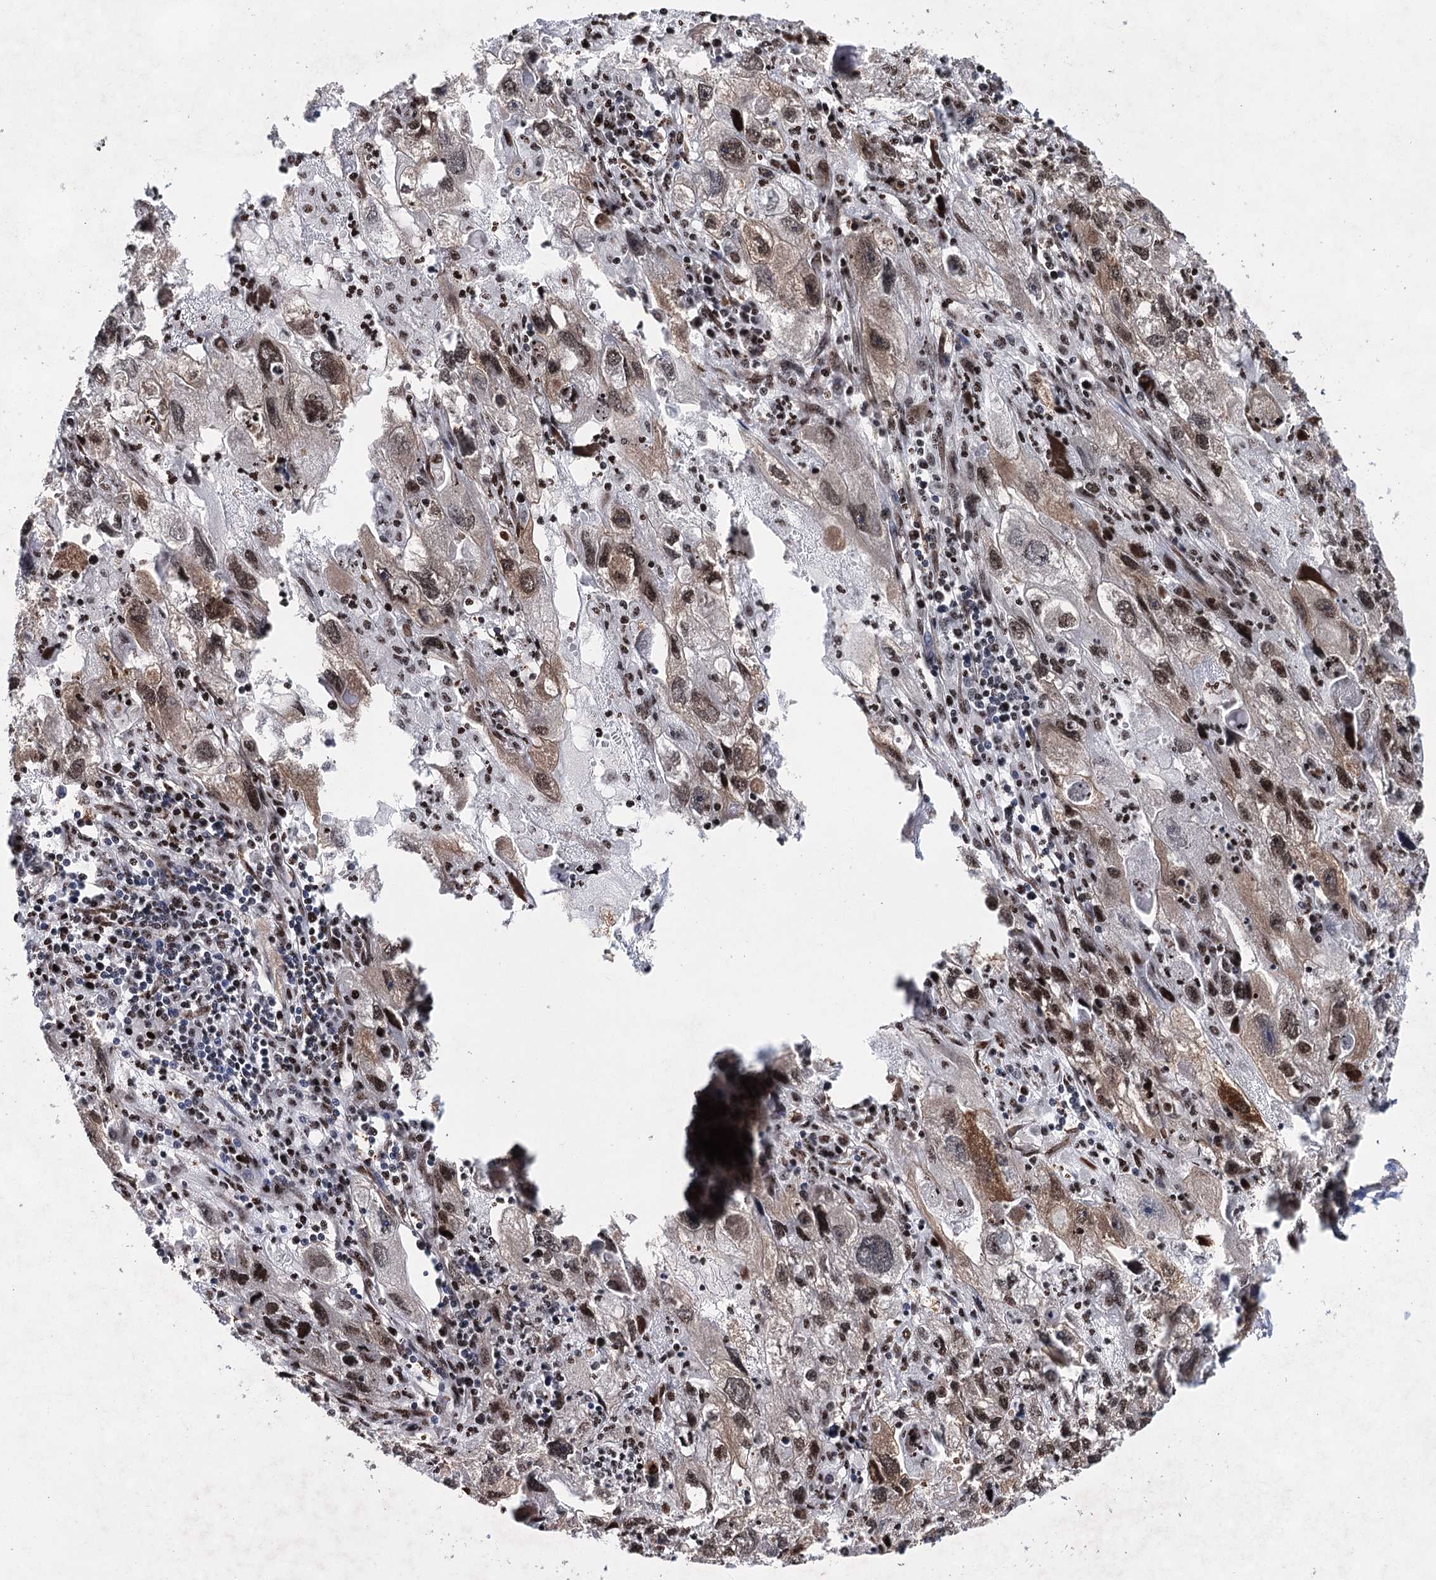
{"staining": {"intensity": "moderate", "quantity": ">75%", "location": "nuclear"}, "tissue": "endometrial cancer", "cell_type": "Tumor cells", "image_type": "cancer", "snomed": [{"axis": "morphology", "description": "Adenocarcinoma, NOS"}, {"axis": "topography", "description": "Endometrium"}], "caption": "Immunohistochemistry (IHC) photomicrograph of human endometrial cancer (adenocarcinoma) stained for a protein (brown), which reveals medium levels of moderate nuclear positivity in approximately >75% of tumor cells.", "gene": "UGDH", "patient": {"sex": "female", "age": 49}}